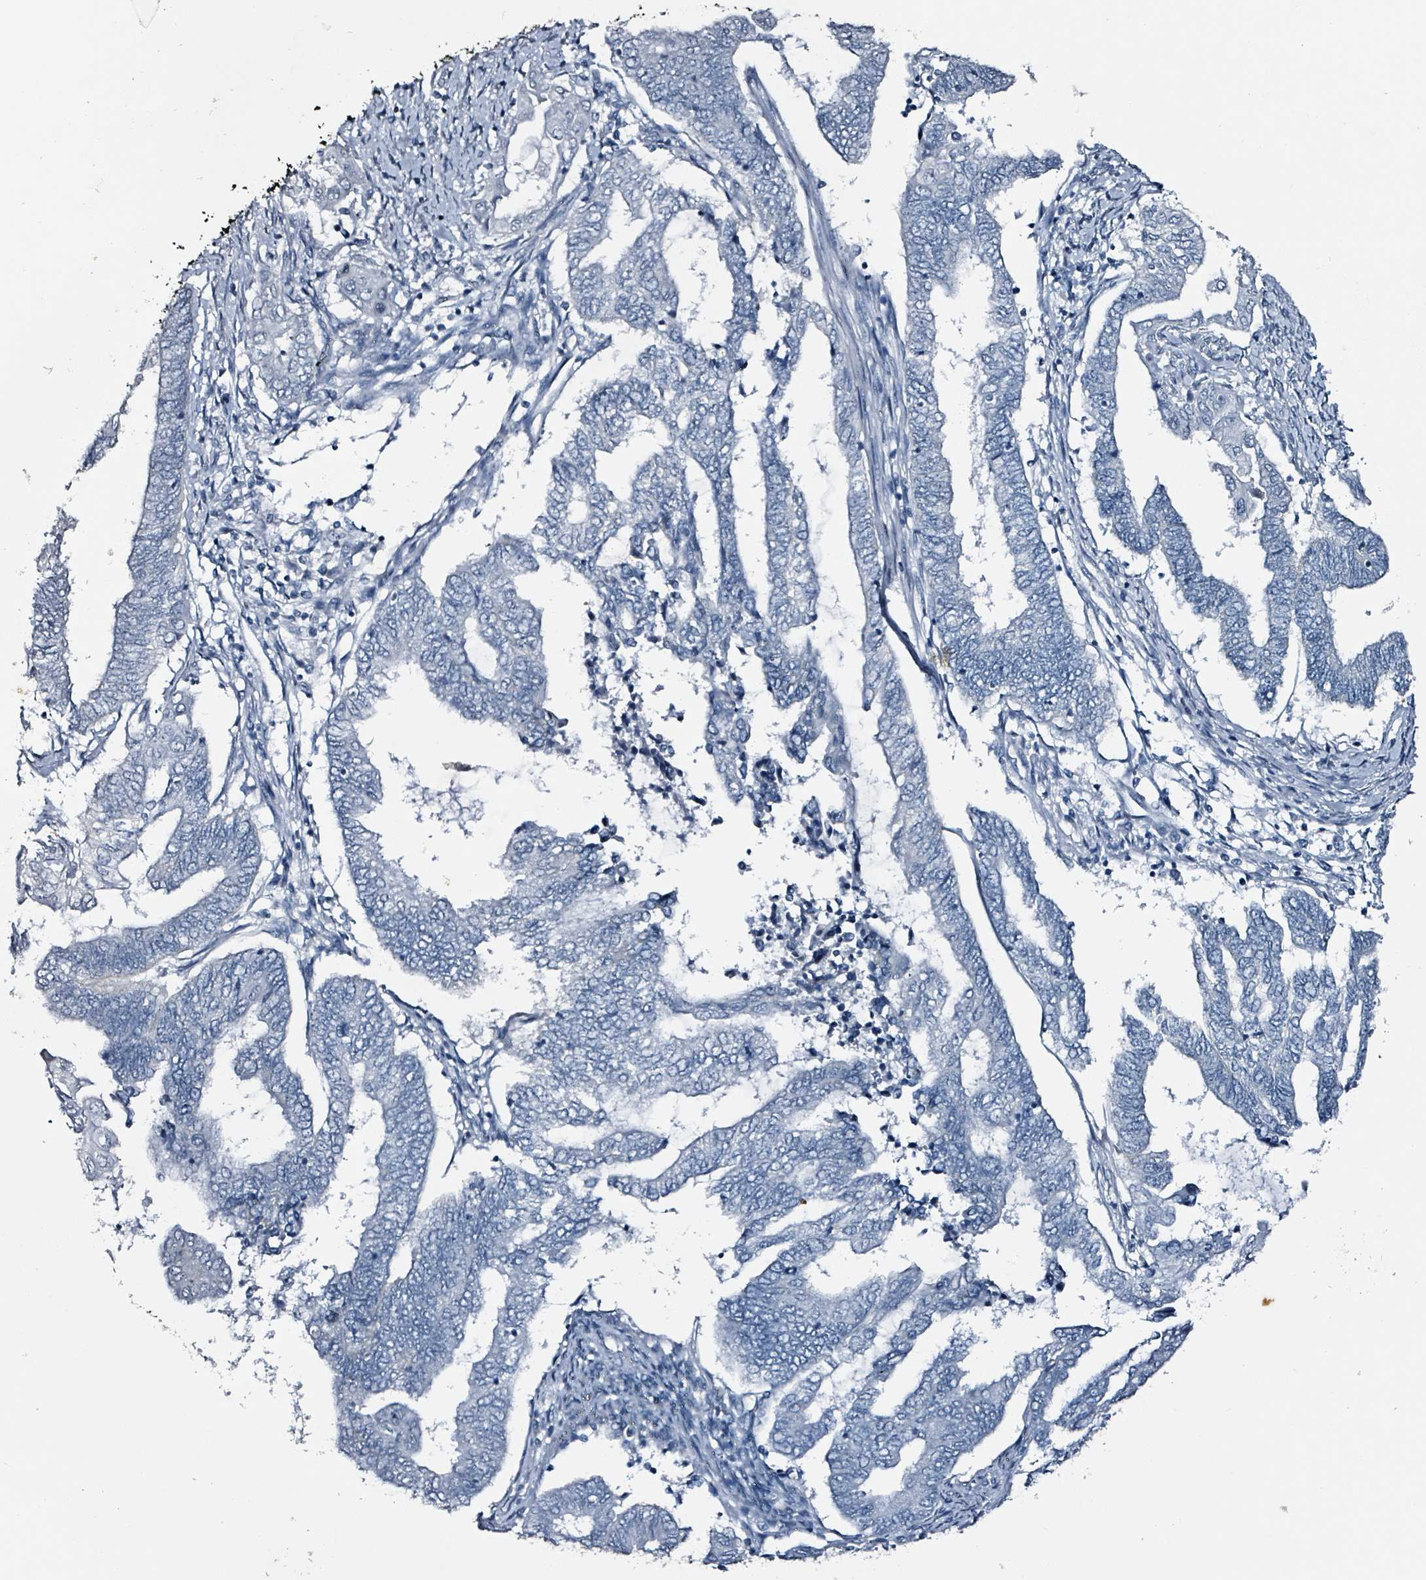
{"staining": {"intensity": "negative", "quantity": "none", "location": "none"}, "tissue": "endometrial cancer", "cell_type": "Tumor cells", "image_type": "cancer", "snomed": [{"axis": "morphology", "description": "Adenocarcinoma, NOS"}, {"axis": "topography", "description": "Uterus"}, {"axis": "topography", "description": "Endometrium"}], "caption": "A photomicrograph of human adenocarcinoma (endometrial) is negative for staining in tumor cells.", "gene": "CA9", "patient": {"sex": "female", "age": 70}}